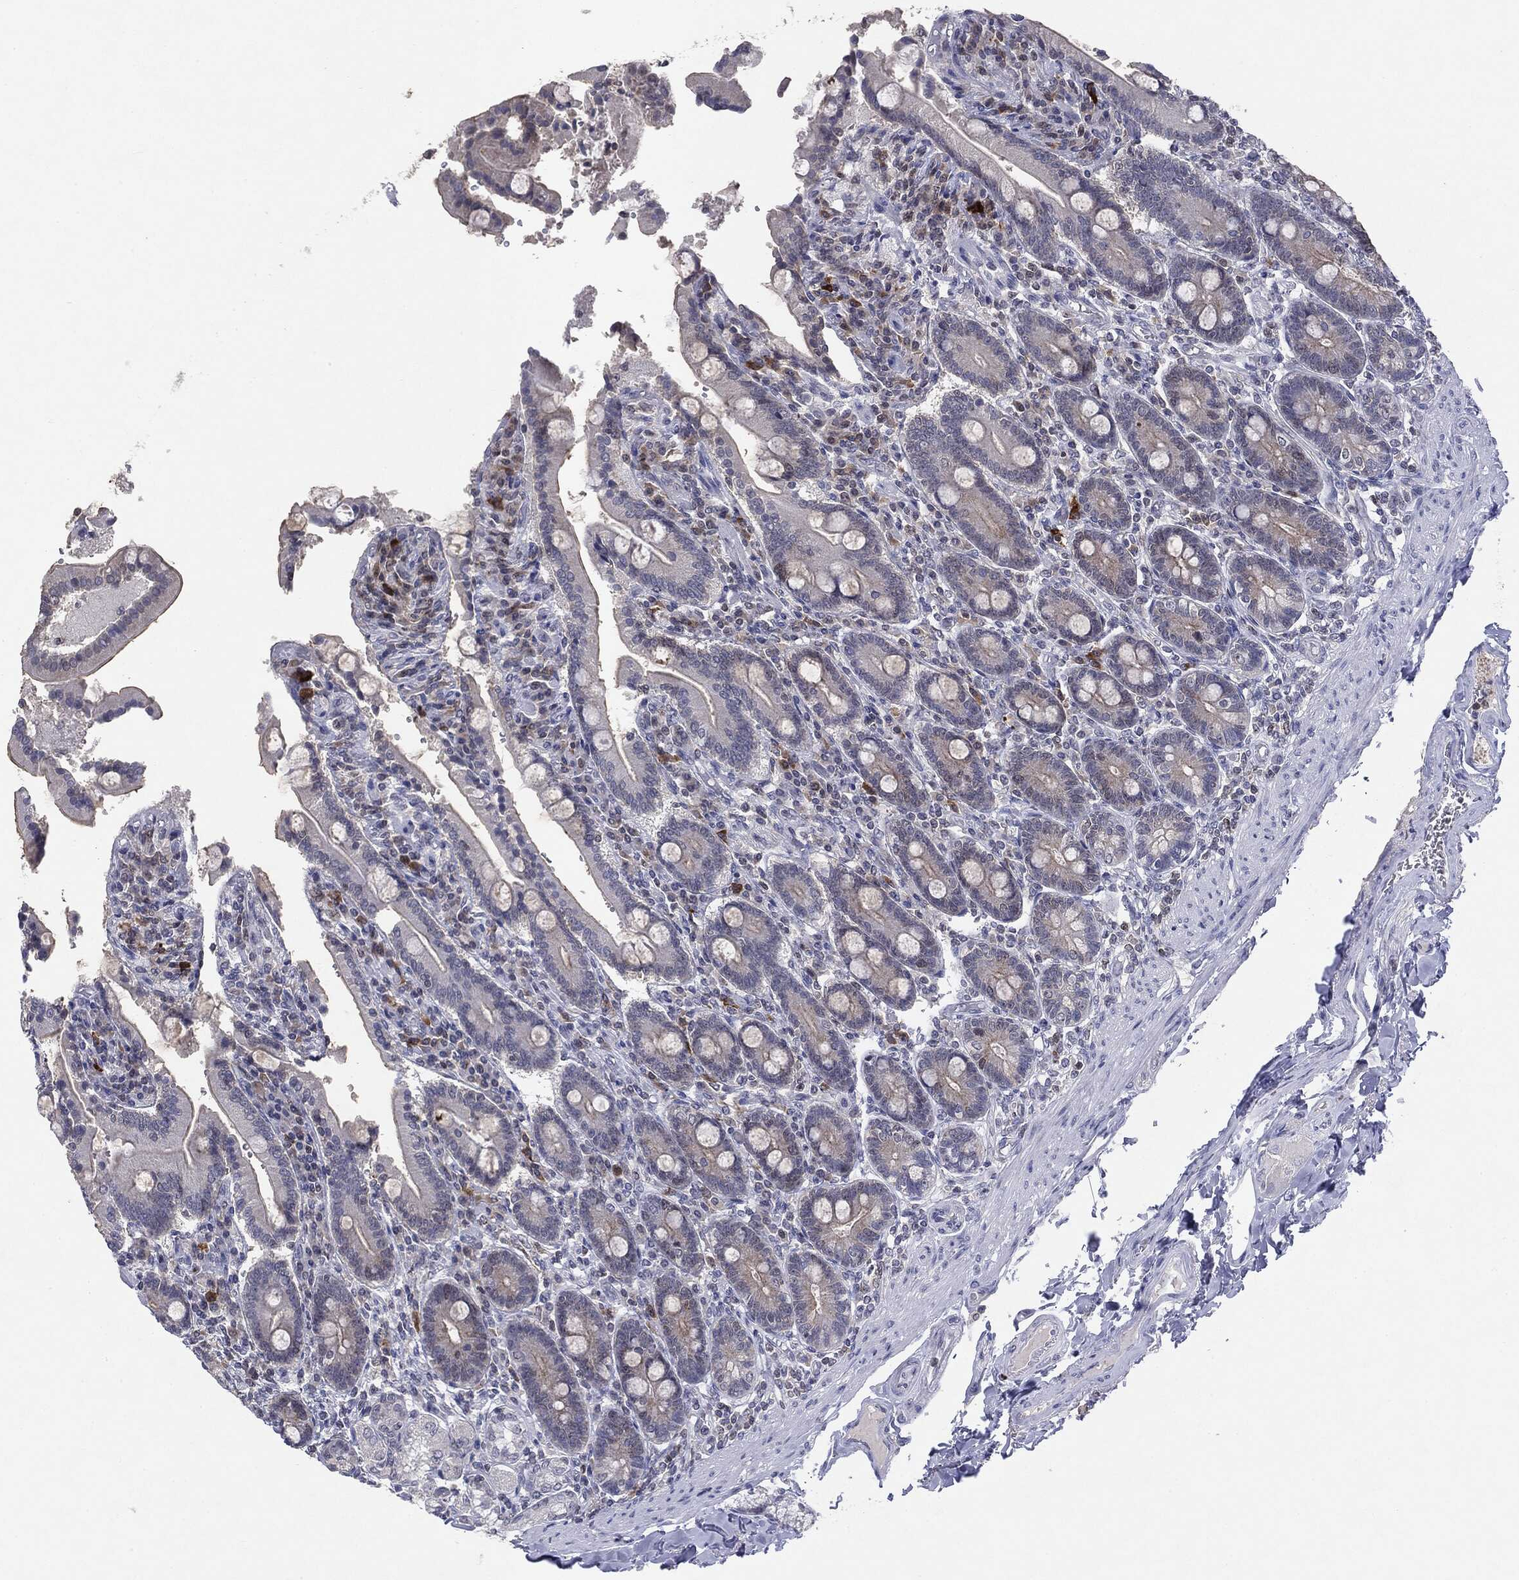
{"staining": {"intensity": "negative", "quantity": "none", "location": "none"}, "tissue": "duodenum", "cell_type": "Glandular cells", "image_type": "normal", "snomed": [{"axis": "morphology", "description": "Normal tissue, NOS"}, {"axis": "topography", "description": "Duodenum"}], "caption": "IHC of normal human duodenum shows no staining in glandular cells.", "gene": "KIF2C", "patient": {"sex": "female", "age": 62}}